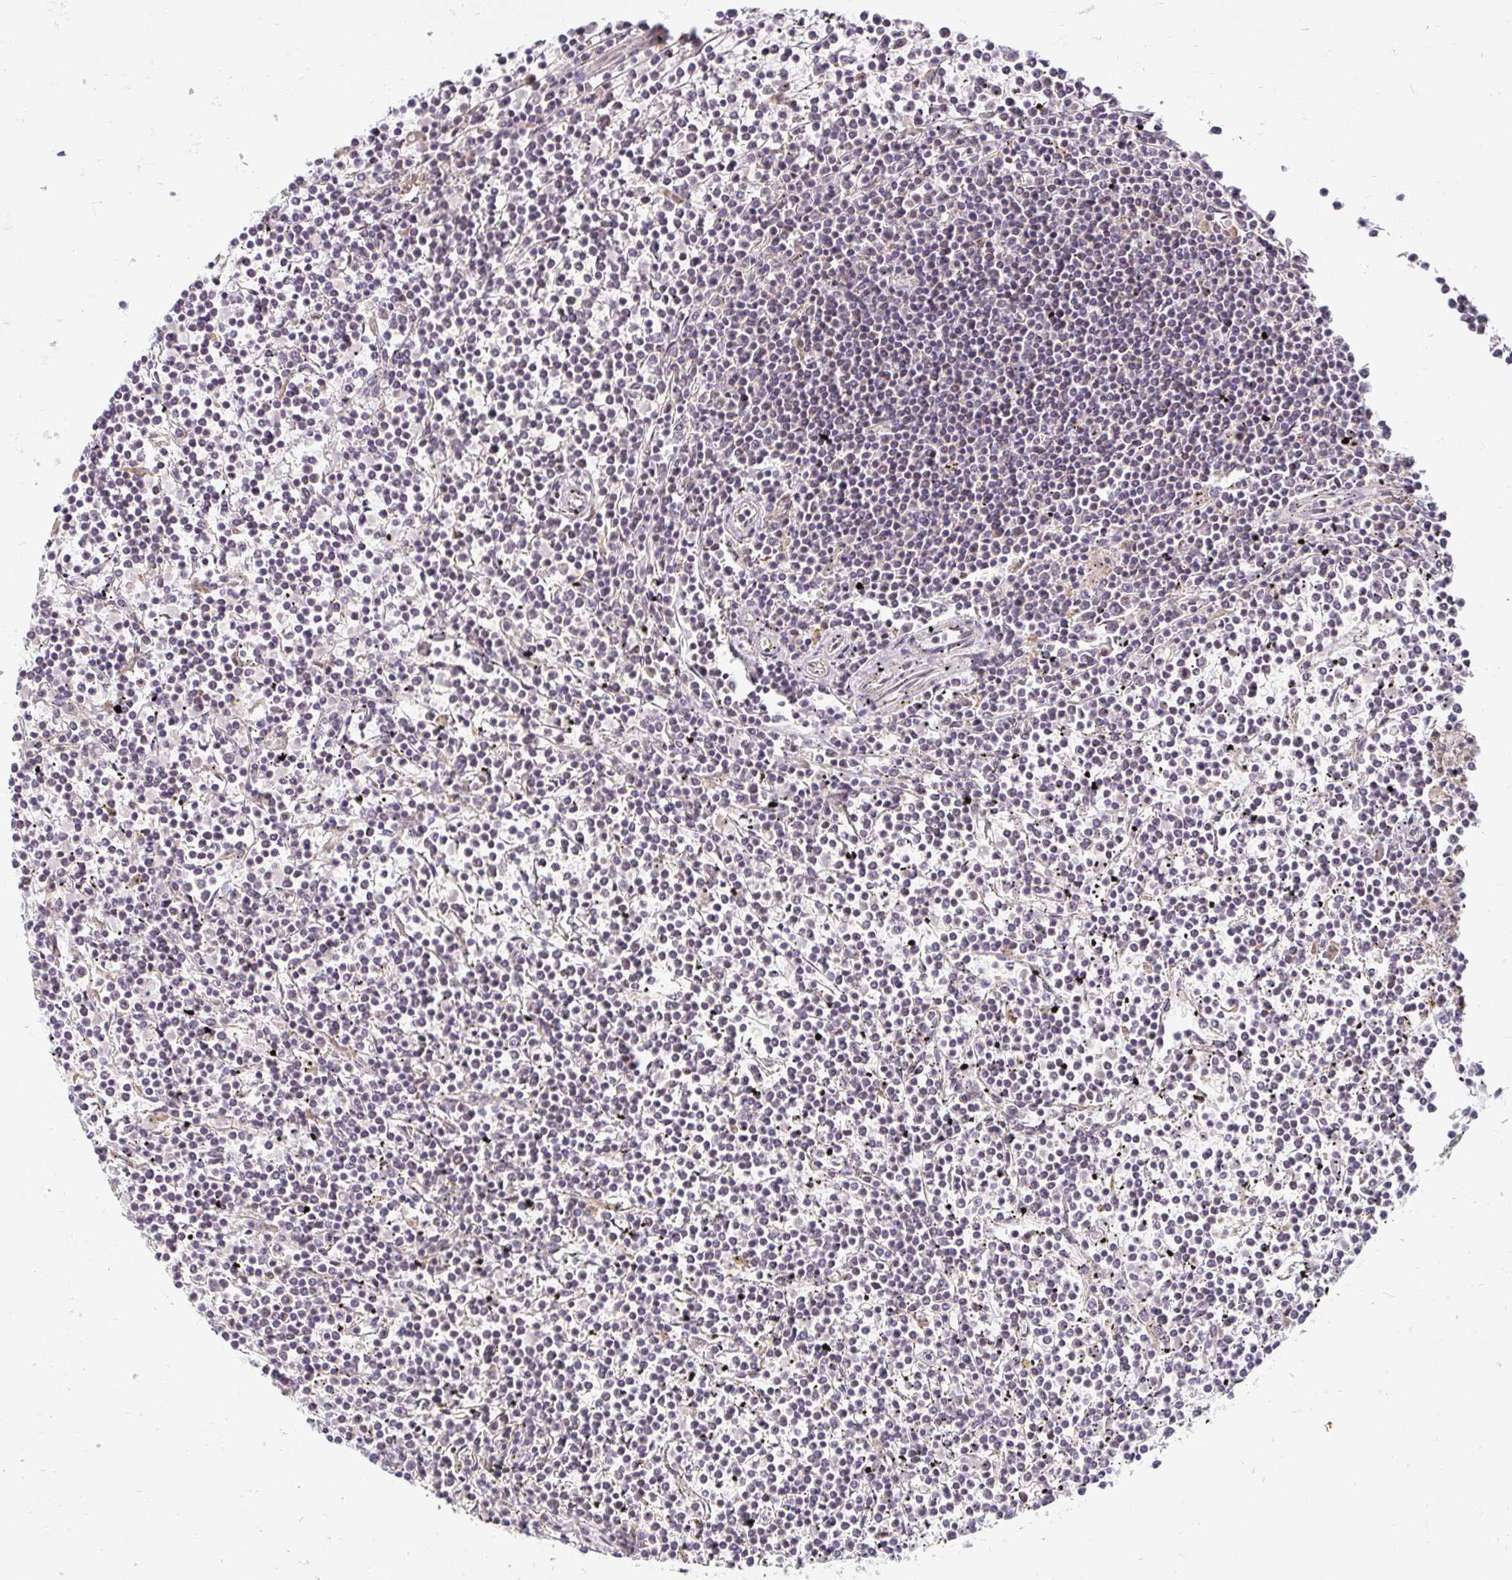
{"staining": {"intensity": "negative", "quantity": "none", "location": "none"}, "tissue": "lymphoma", "cell_type": "Tumor cells", "image_type": "cancer", "snomed": [{"axis": "morphology", "description": "Malignant lymphoma, non-Hodgkin's type, Low grade"}, {"axis": "topography", "description": "Spleen"}], "caption": "DAB (3,3'-diaminobenzidine) immunohistochemical staining of malignant lymphoma, non-Hodgkin's type (low-grade) demonstrates no significant positivity in tumor cells.", "gene": "SKP2", "patient": {"sex": "female", "age": 19}}